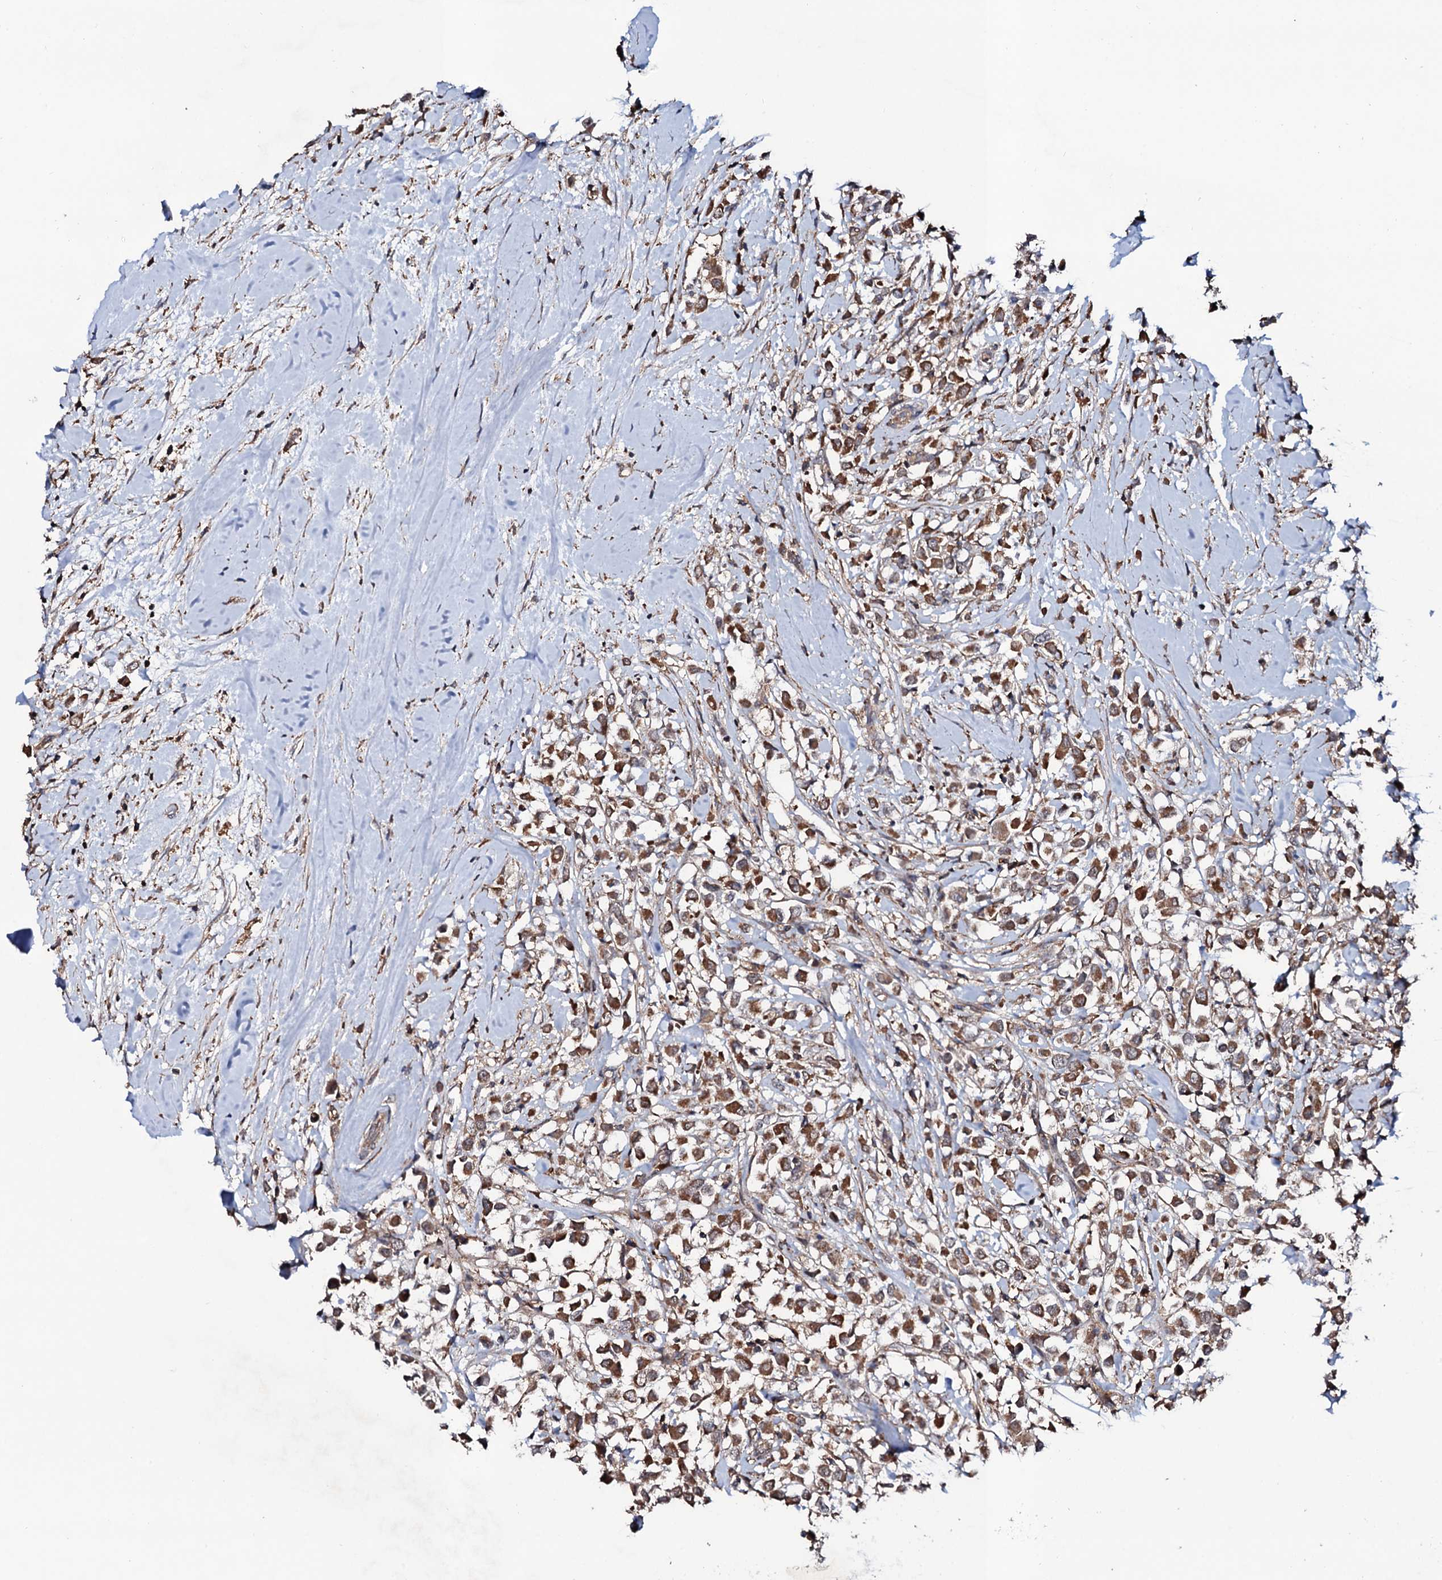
{"staining": {"intensity": "moderate", "quantity": ">75%", "location": "cytoplasmic/membranous,nuclear"}, "tissue": "breast cancer", "cell_type": "Tumor cells", "image_type": "cancer", "snomed": [{"axis": "morphology", "description": "Duct carcinoma"}, {"axis": "topography", "description": "Breast"}], "caption": "Human breast infiltrating ductal carcinoma stained with a protein marker displays moderate staining in tumor cells.", "gene": "COG6", "patient": {"sex": "female", "age": 87}}